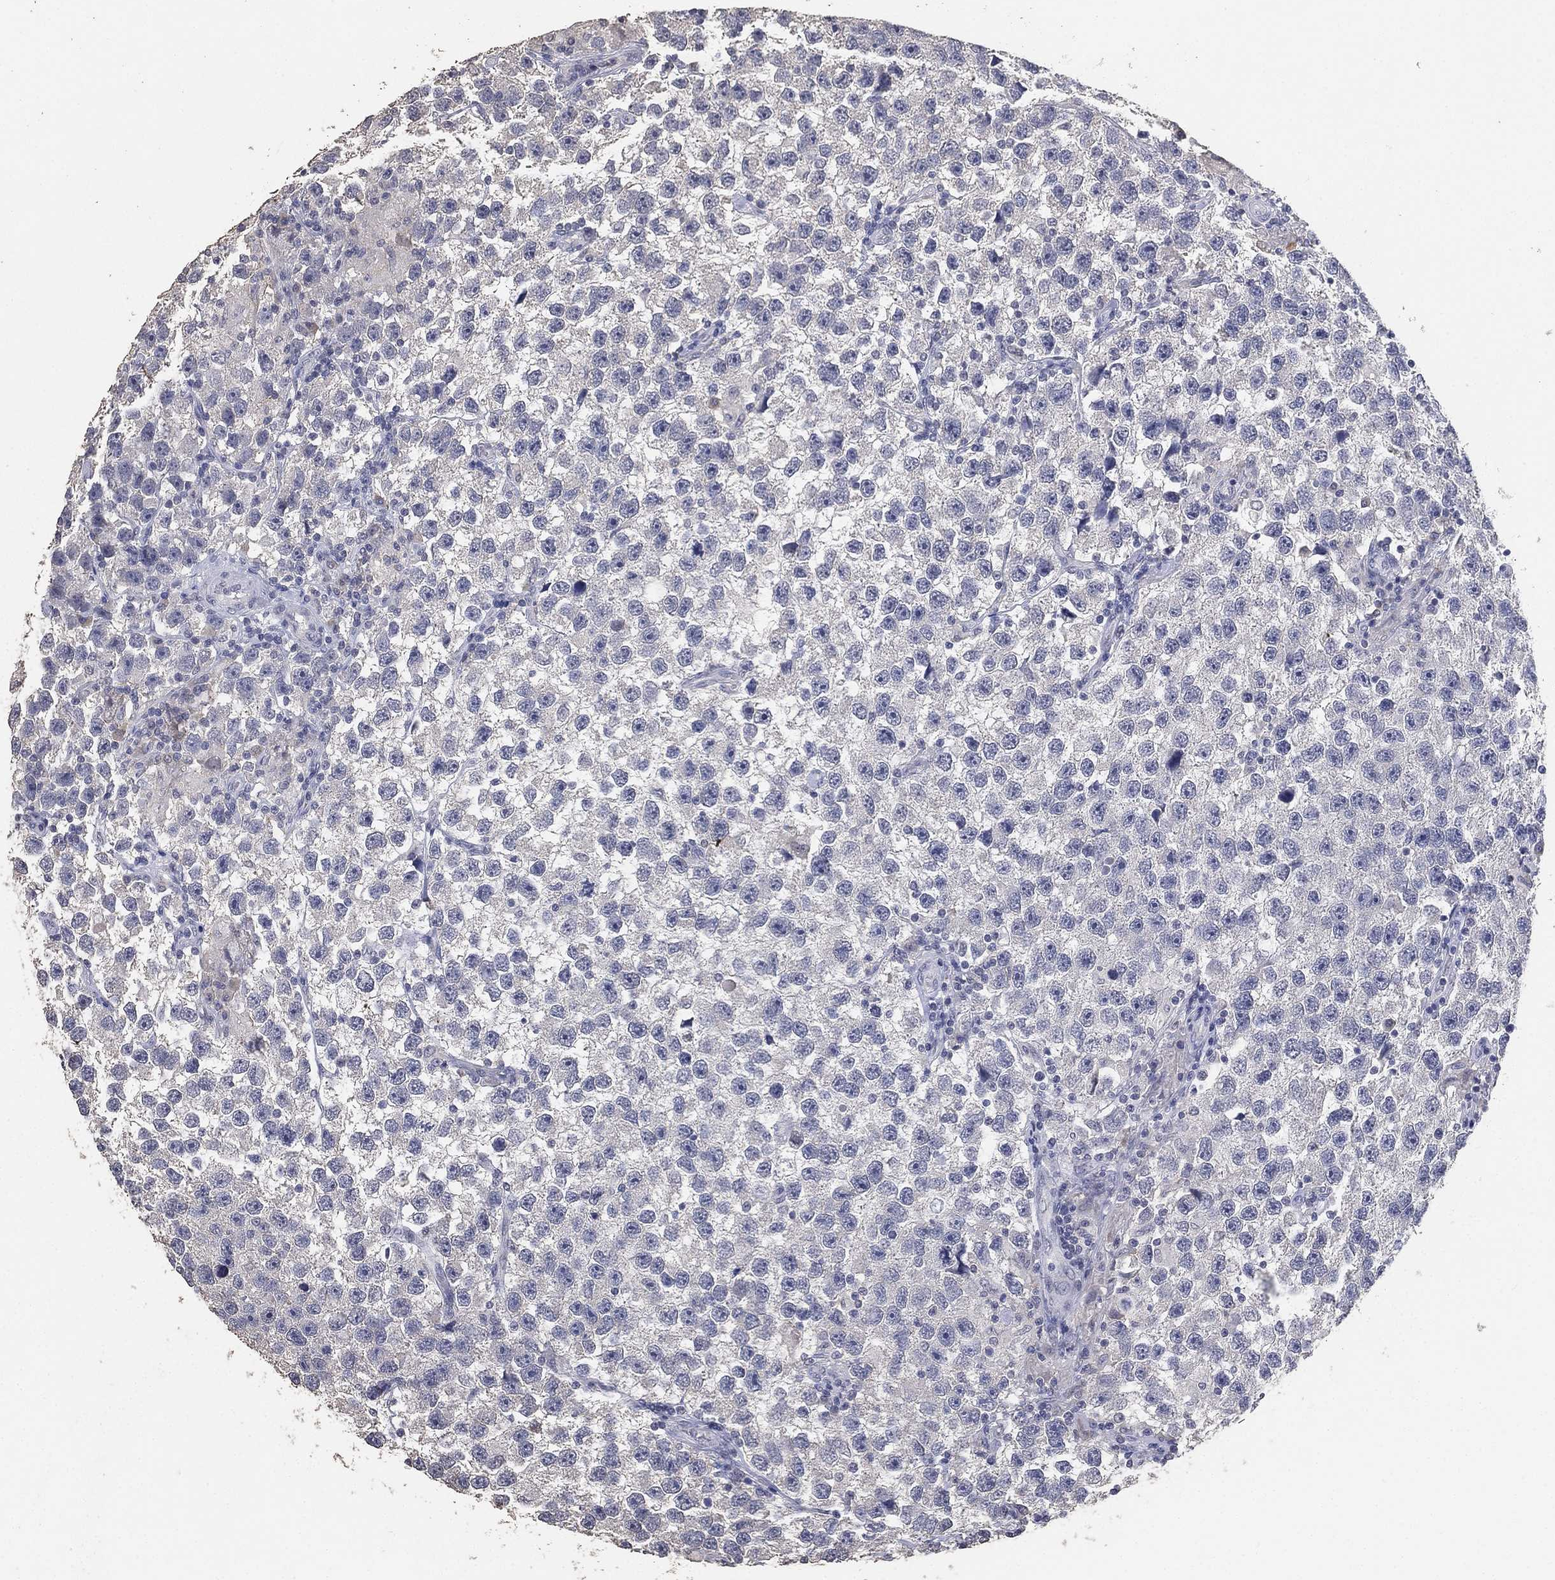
{"staining": {"intensity": "negative", "quantity": "none", "location": "none"}, "tissue": "testis cancer", "cell_type": "Tumor cells", "image_type": "cancer", "snomed": [{"axis": "morphology", "description": "Seminoma, NOS"}, {"axis": "topography", "description": "Testis"}], "caption": "Tumor cells are negative for protein expression in human testis cancer (seminoma). (Brightfield microscopy of DAB immunohistochemistry at high magnification).", "gene": "DSG1", "patient": {"sex": "male", "age": 26}}